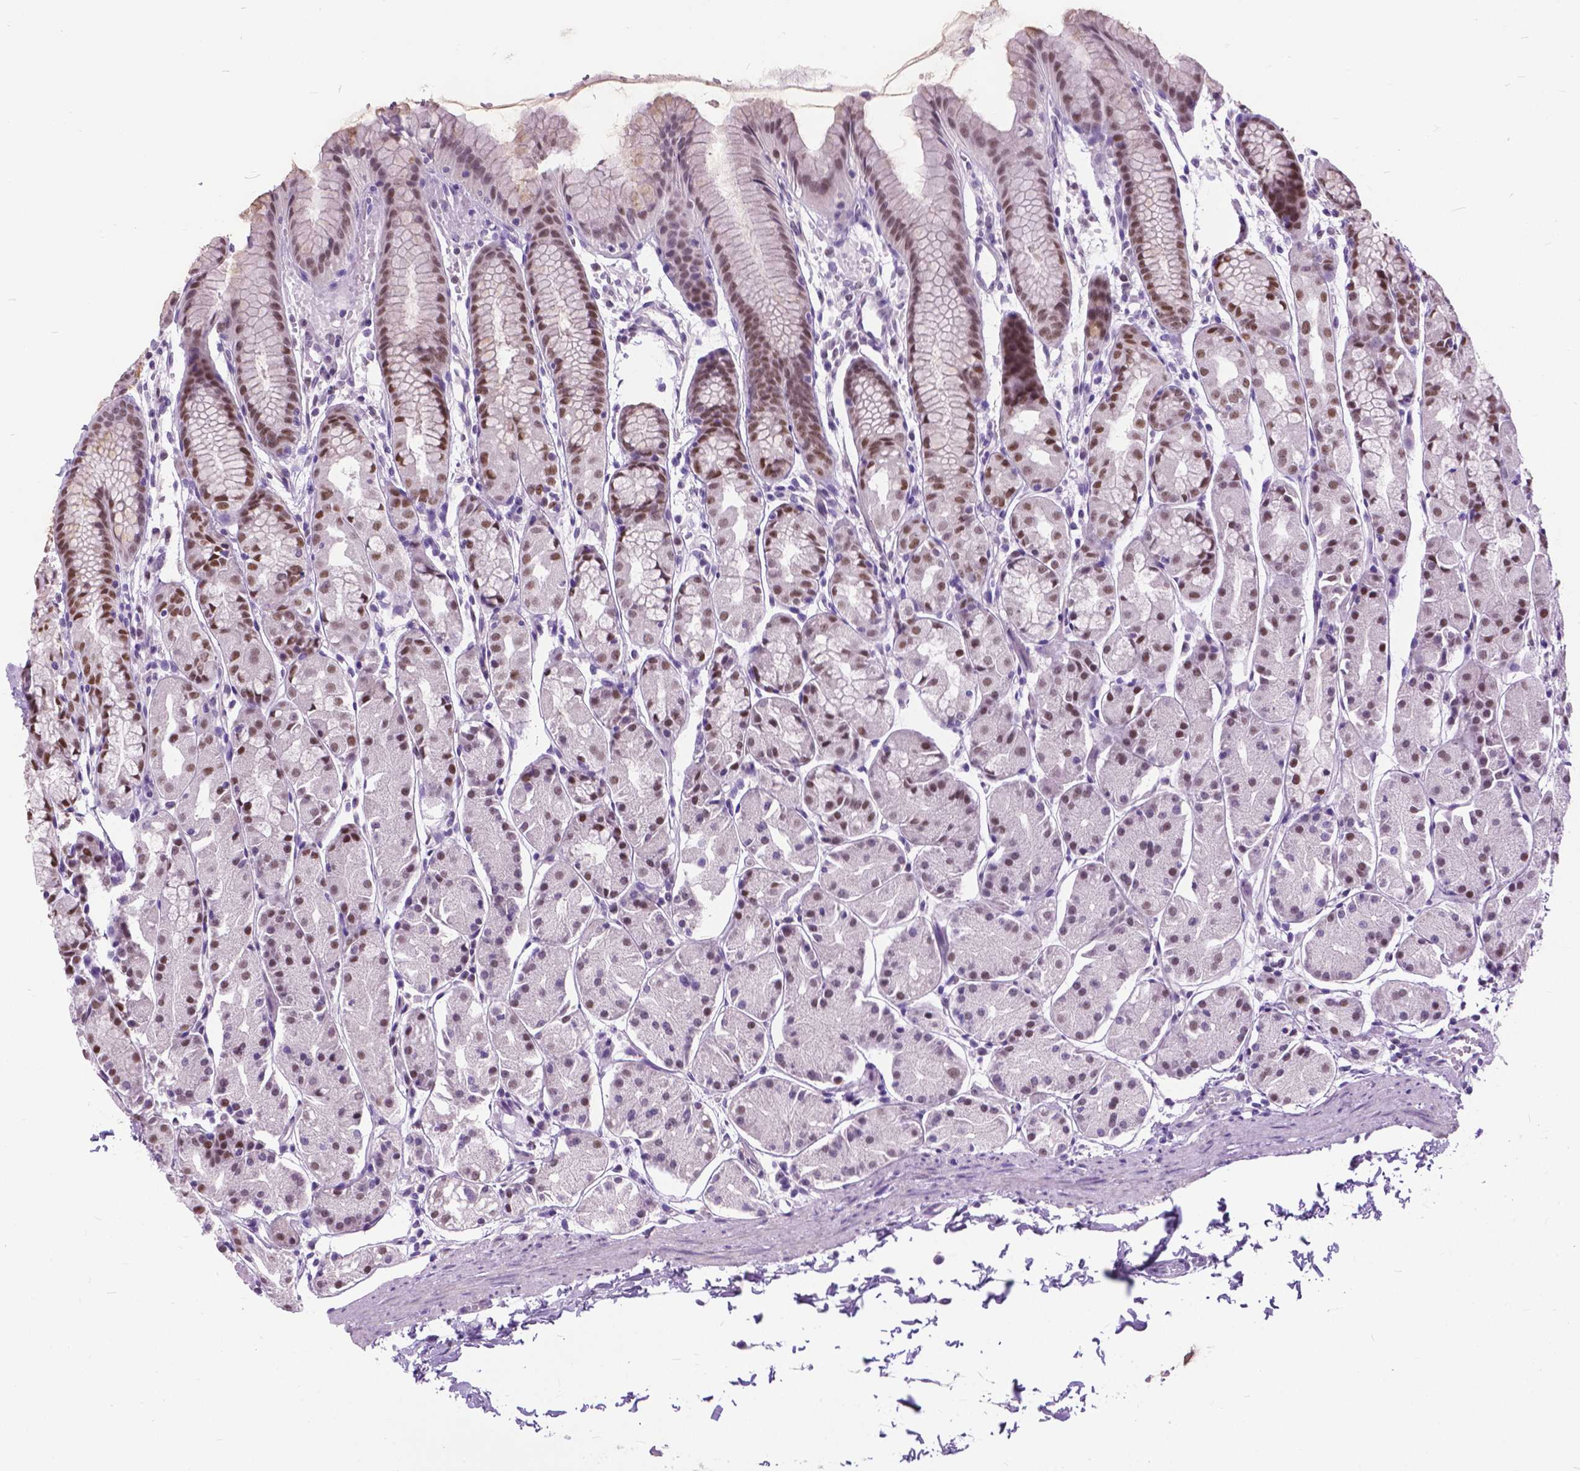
{"staining": {"intensity": "moderate", "quantity": "25%-75%", "location": "nuclear"}, "tissue": "stomach", "cell_type": "Glandular cells", "image_type": "normal", "snomed": [{"axis": "morphology", "description": "Normal tissue, NOS"}, {"axis": "topography", "description": "Stomach, upper"}], "caption": "The micrograph exhibits a brown stain indicating the presence of a protein in the nuclear of glandular cells in stomach. (IHC, brightfield microscopy, high magnification).", "gene": "APCDD1L", "patient": {"sex": "male", "age": 47}}